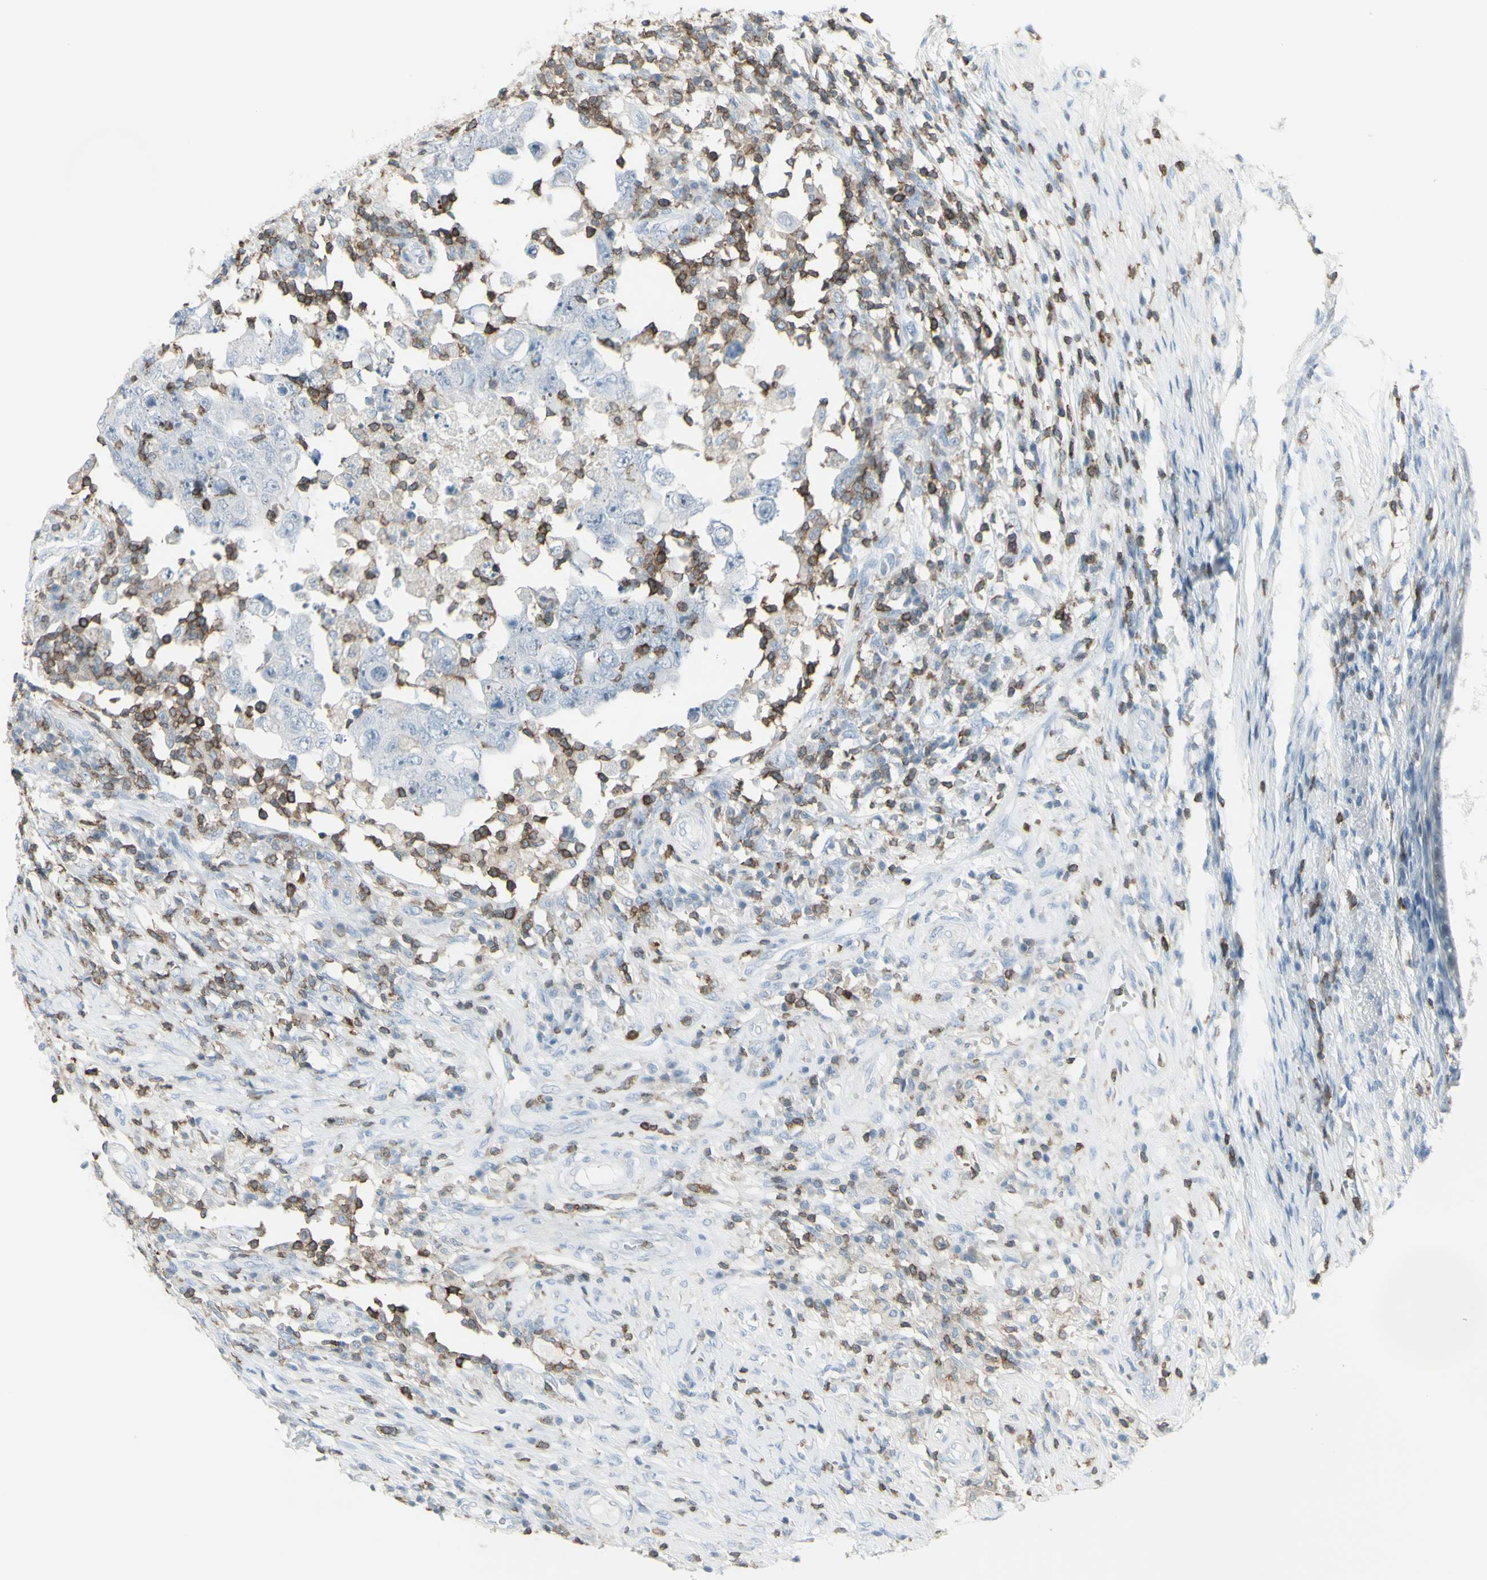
{"staining": {"intensity": "negative", "quantity": "none", "location": "none"}, "tissue": "testis cancer", "cell_type": "Tumor cells", "image_type": "cancer", "snomed": [{"axis": "morphology", "description": "Carcinoma, Embryonal, NOS"}, {"axis": "topography", "description": "Testis"}], "caption": "Testis cancer was stained to show a protein in brown. There is no significant expression in tumor cells.", "gene": "NRG1", "patient": {"sex": "male", "age": 26}}